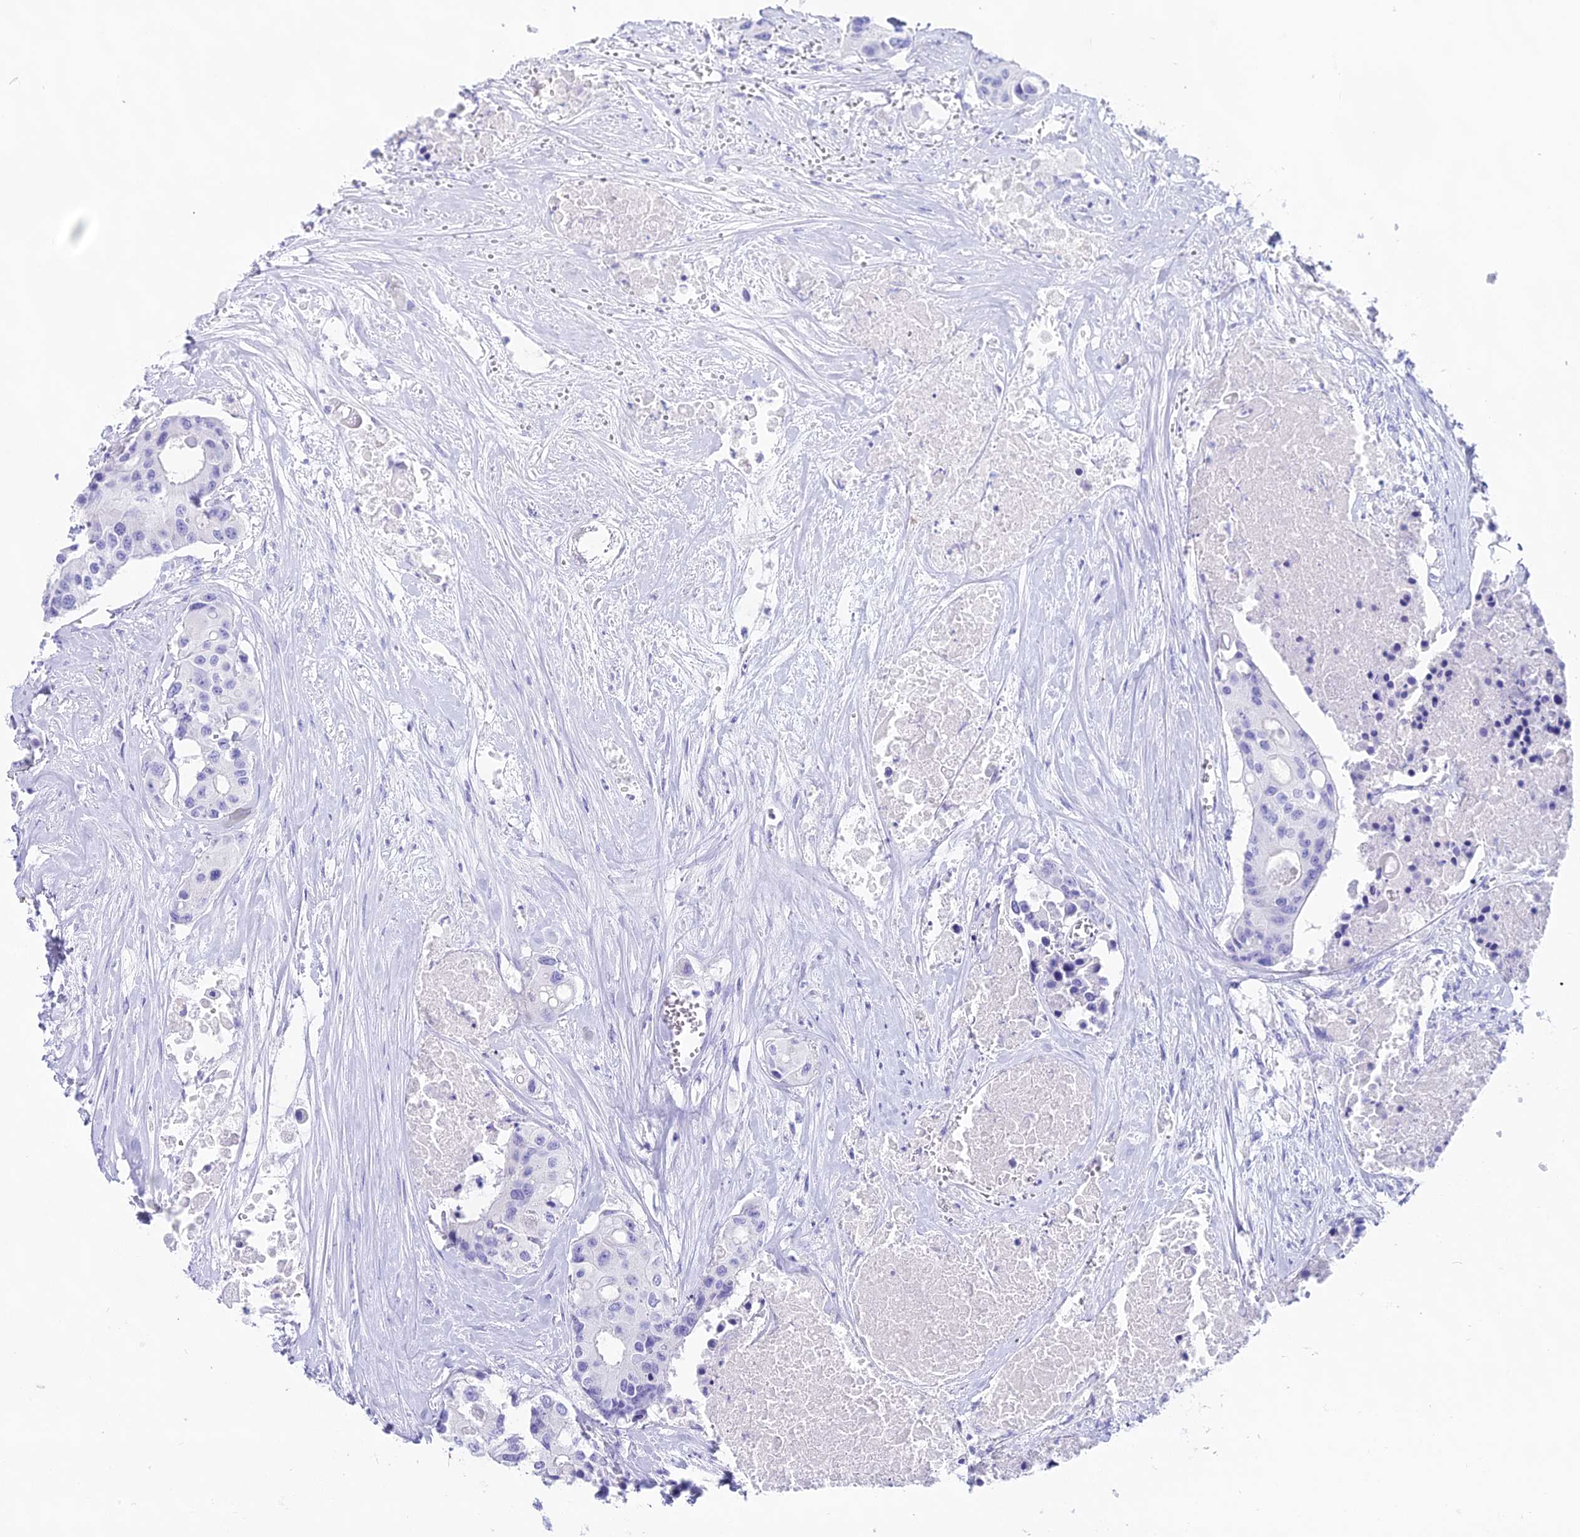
{"staining": {"intensity": "negative", "quantity": "none", "location": "none"}, "tissue": "colorectal cancer", "cell_type": "Tumor cells", "image_type": "cancer", "snomed": [{"axis": "morphology", "description": "Adenocarcinoma, NOS"}, {"axis": "topography", "description": "Colon"}], "caption": "An IHC histopathology image of colorectal cancer is shown. There is no staining in tumor cells of colorectal cancer.", "gene": "CGB2", "patient": {"sex": "male", "age": 77}}